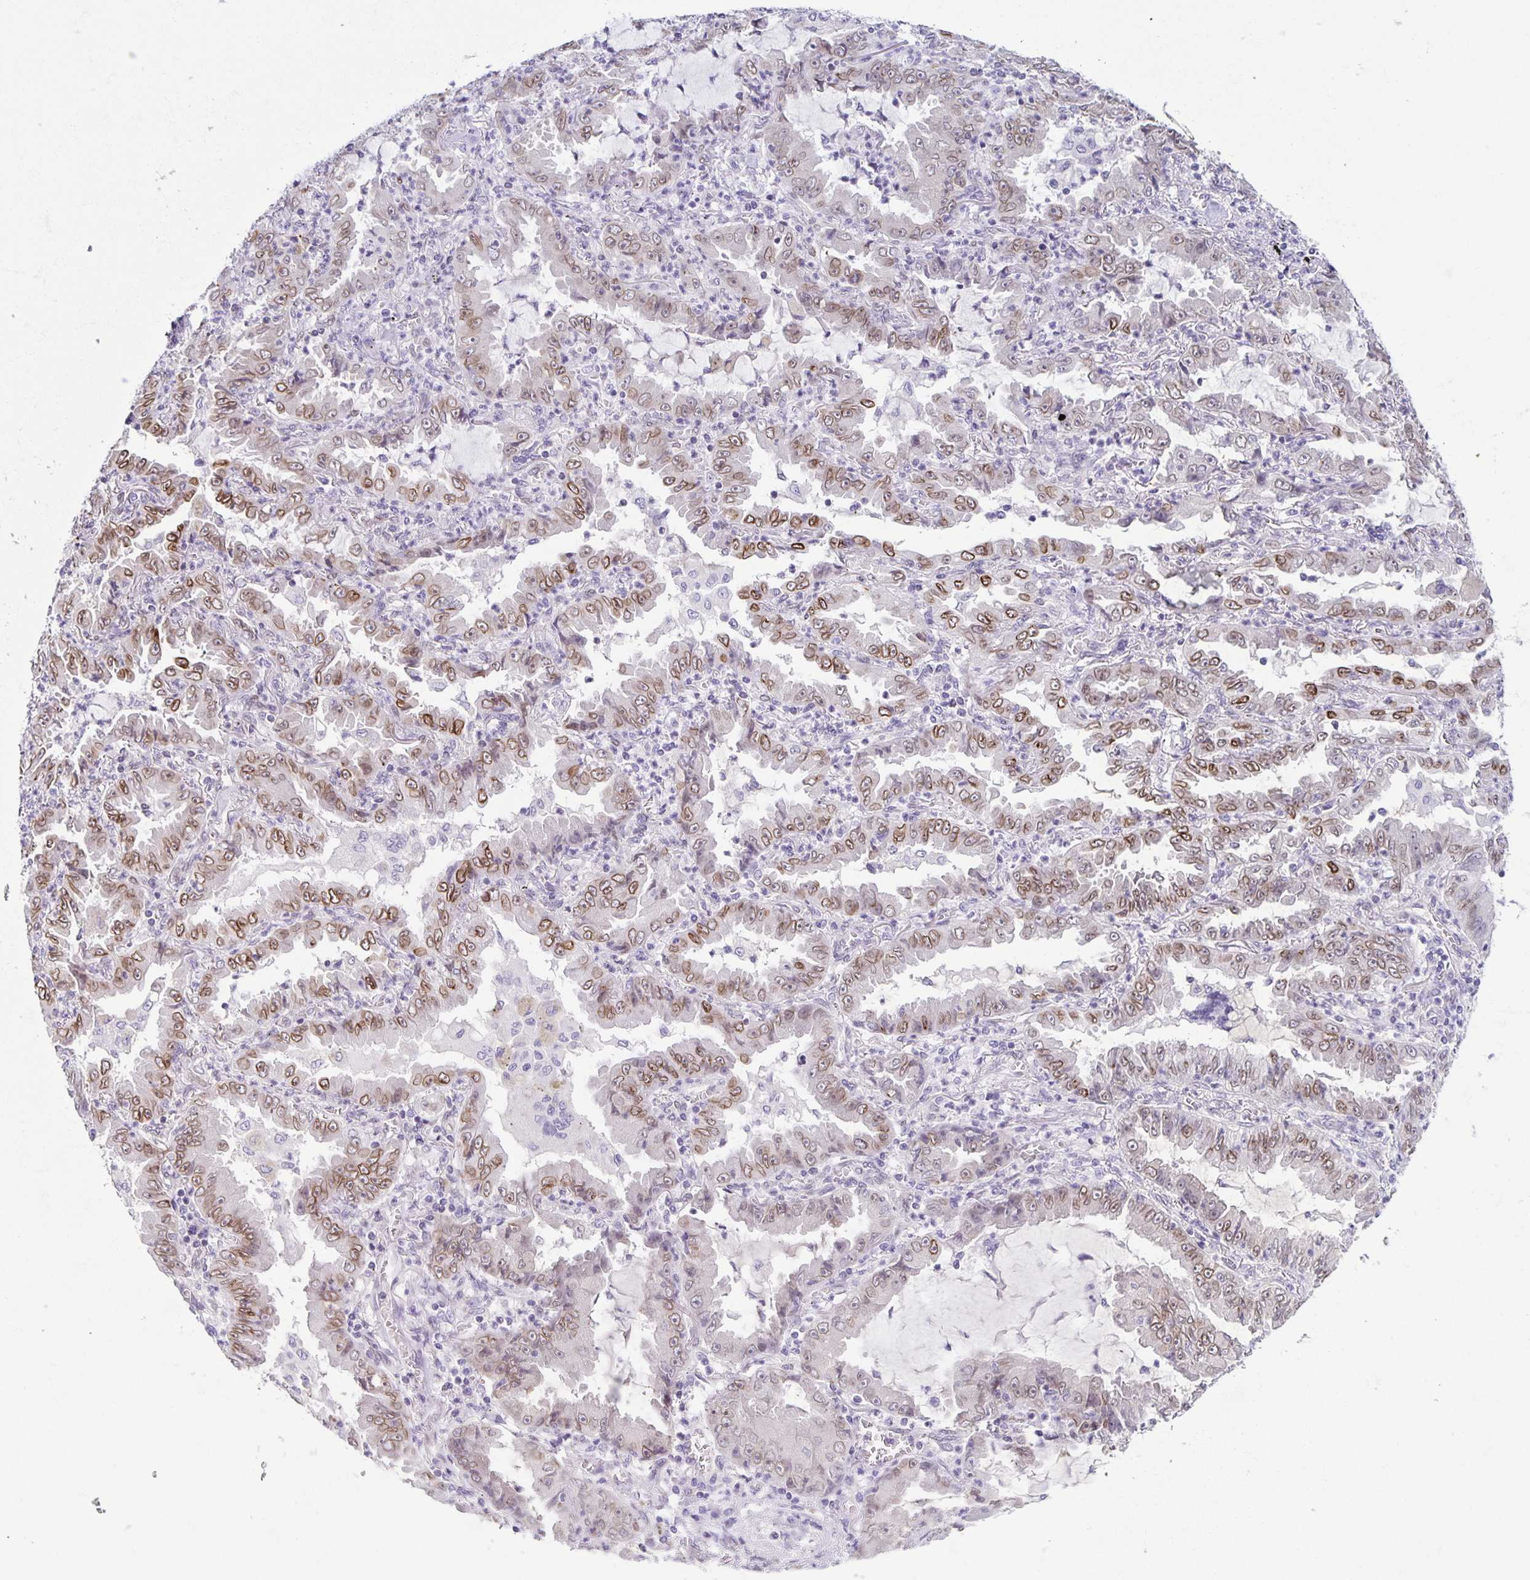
{"staining": {"intensity": "moderate", "quantity": ">75%", "location": "cytoplasmic/membranous,nuclear"}, "tissue": "lung cancer", "cell_type": "Tumor cells", "image_type": "cancer", "snomed": [{"axis": "morphology", "description": "Adenocarcinoma, NOS"}, {"axis": "topography", "description": "Lung"}], "caption": "IHC (DAB (3,3'-diaminobenzidine)) staining of adenocarcinoma (lung) displays moderate cytoplasmic/membranous and nuclear protein staining in about >75% of tumor cells.", "gene": "SYNE2", "patient": {"sex": "female", "age": 52}}